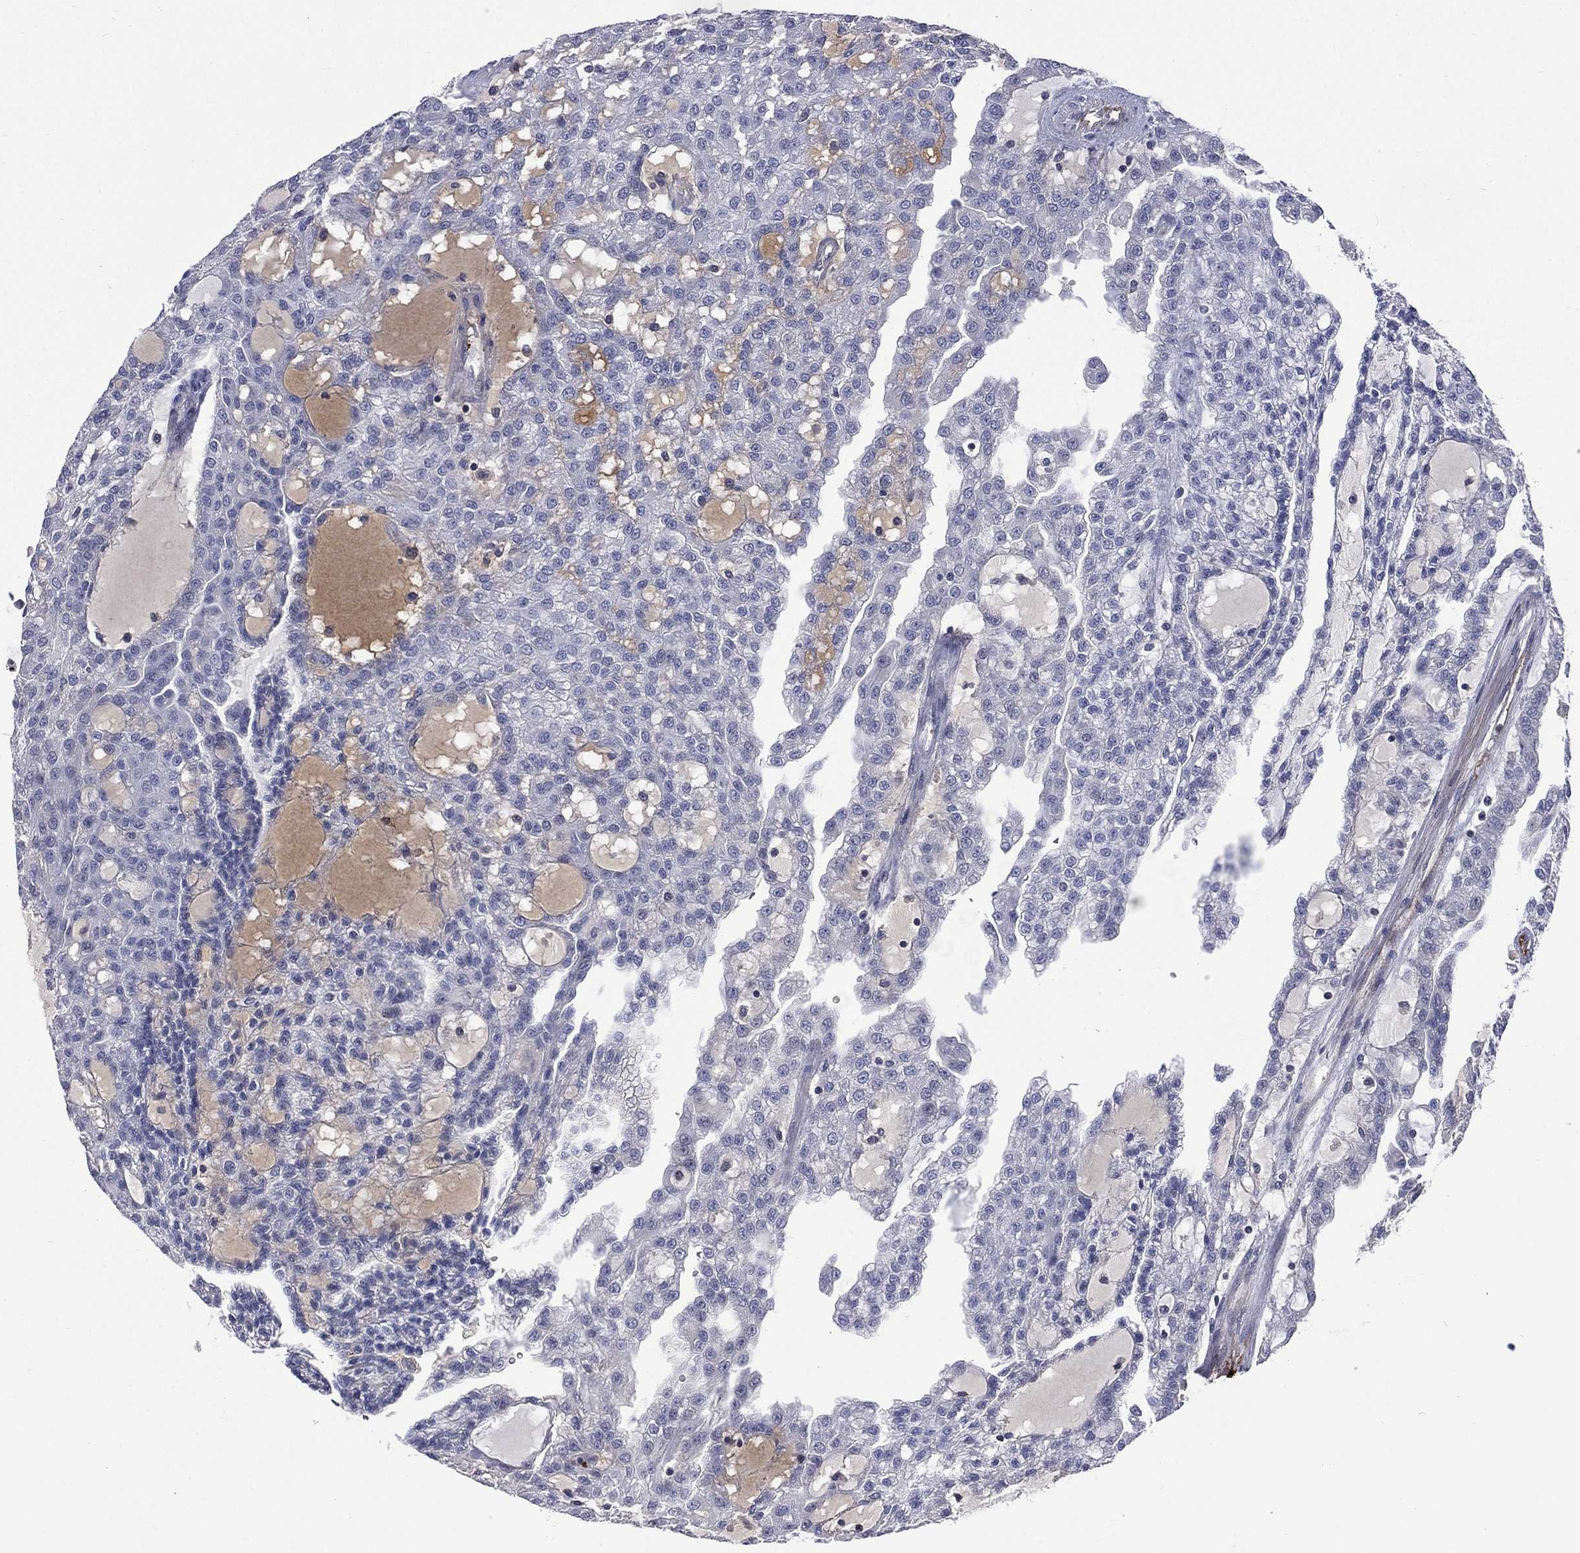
{"staining": {"intensity": "negative", "quantity": "none", "location": "none"}, "tissue": "renal cancer", "cell_type": "Tumor cells", "image_type": "cancer", "snomed": [{"axis": "morphology", "description": "Adenocarcinoma, NOS"}, {"axis": "topography", "description": "Kidney"}], "caption": "The immunohistochemistry (IHC) photomicrograph has no significant staining in tumor cells of renal cancer (adenocarcinoma) tissue.", "gene": "FGG", "patient": {"sex": "male", "age": 63}}